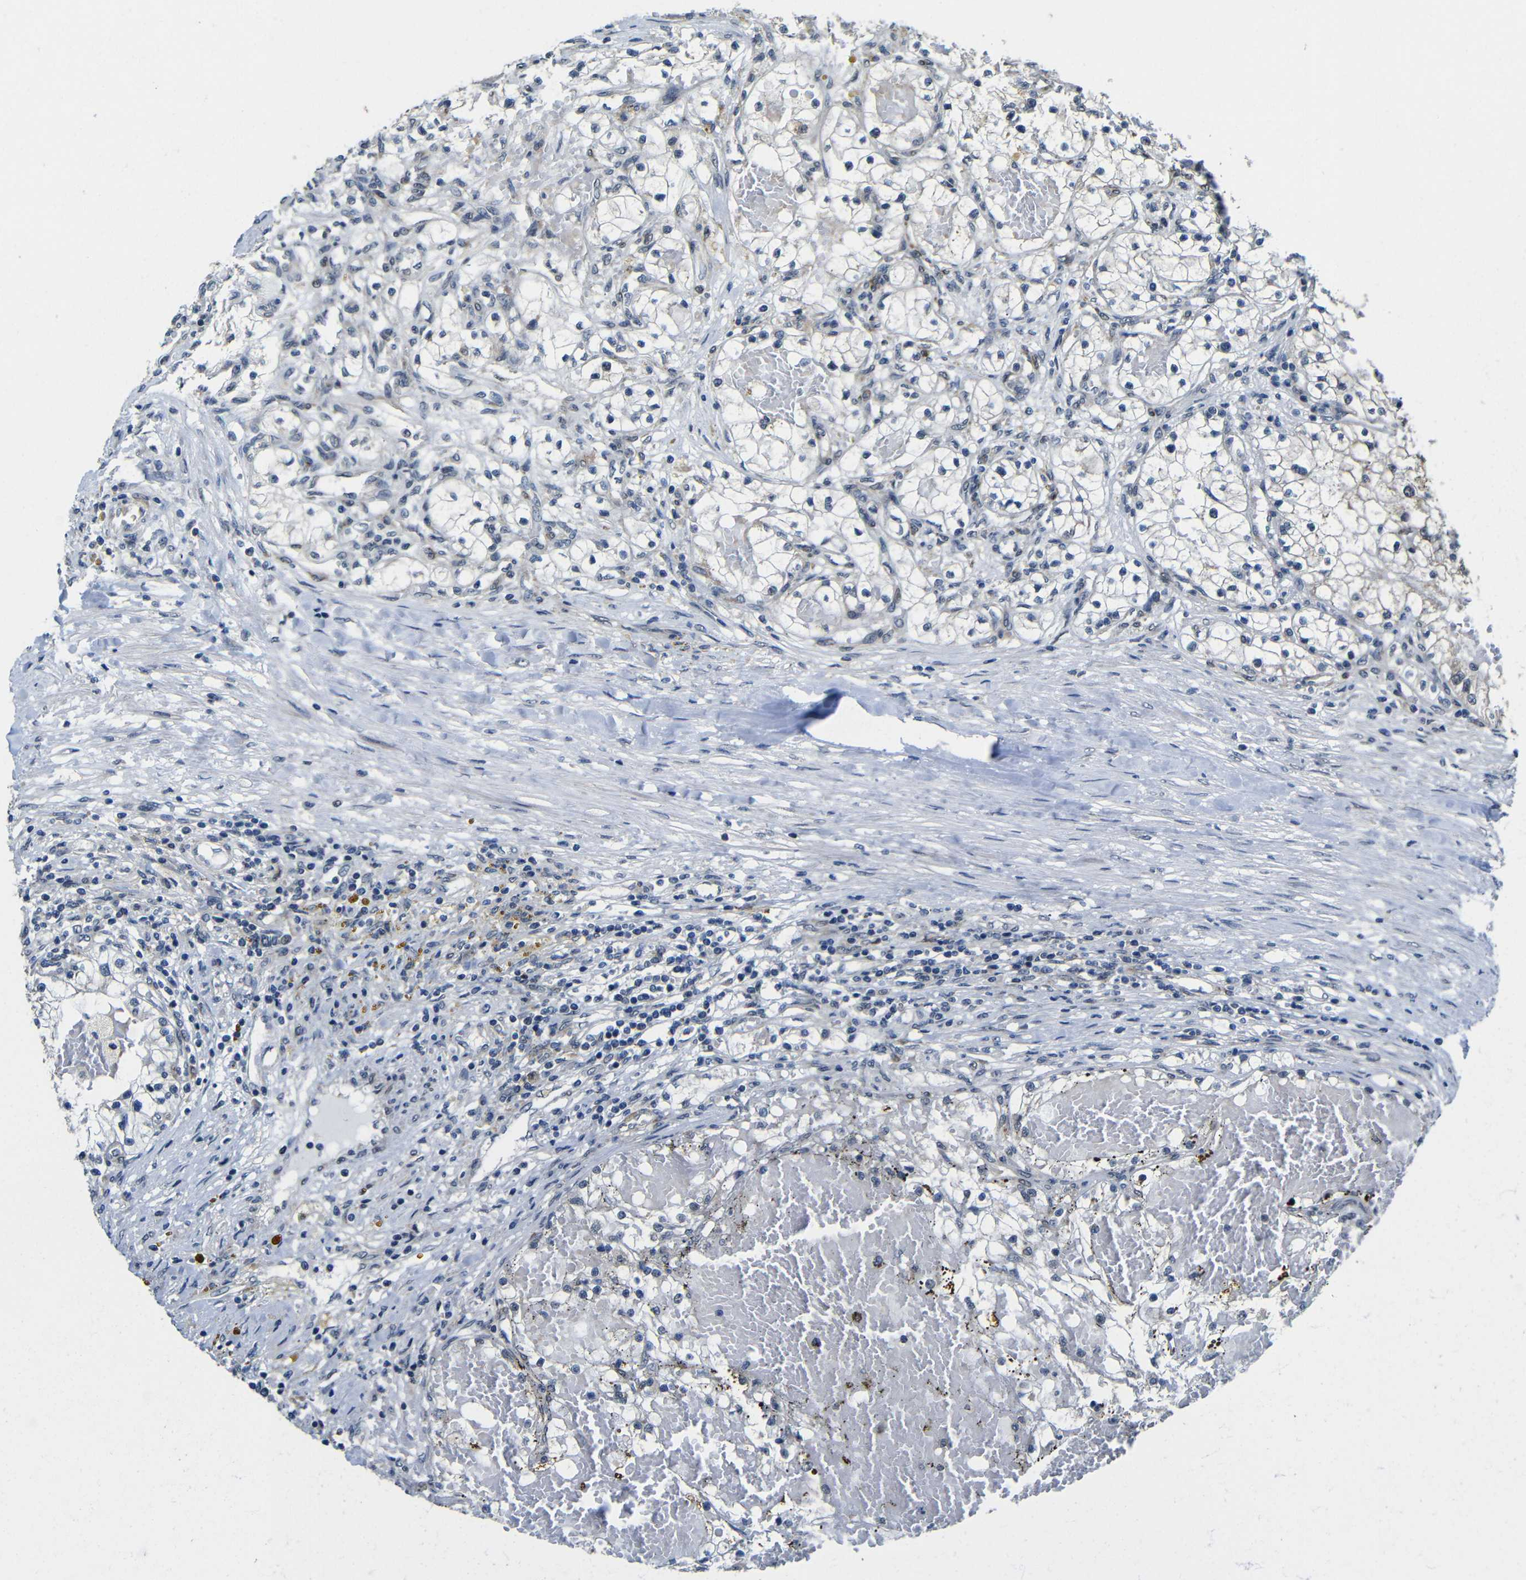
{"staining": {"intensity": "negative", "quantity": "none", "location": "none"}, "tissue": "renal cancer", "cell_type": "Tumor cells", "image_type": "cancer", "snomed": [{"axis": "morphology", "description": "Adenocarcinoma, NOS"}, {"axis": "topography", "description": "Kidney"}], "caption": "Protein analysis of adenocarcinoma (renal) exhibits no significant positivity in tumor cells.", "gene": "FAM172A", "patient": {"sex": "male", "age": 68}}